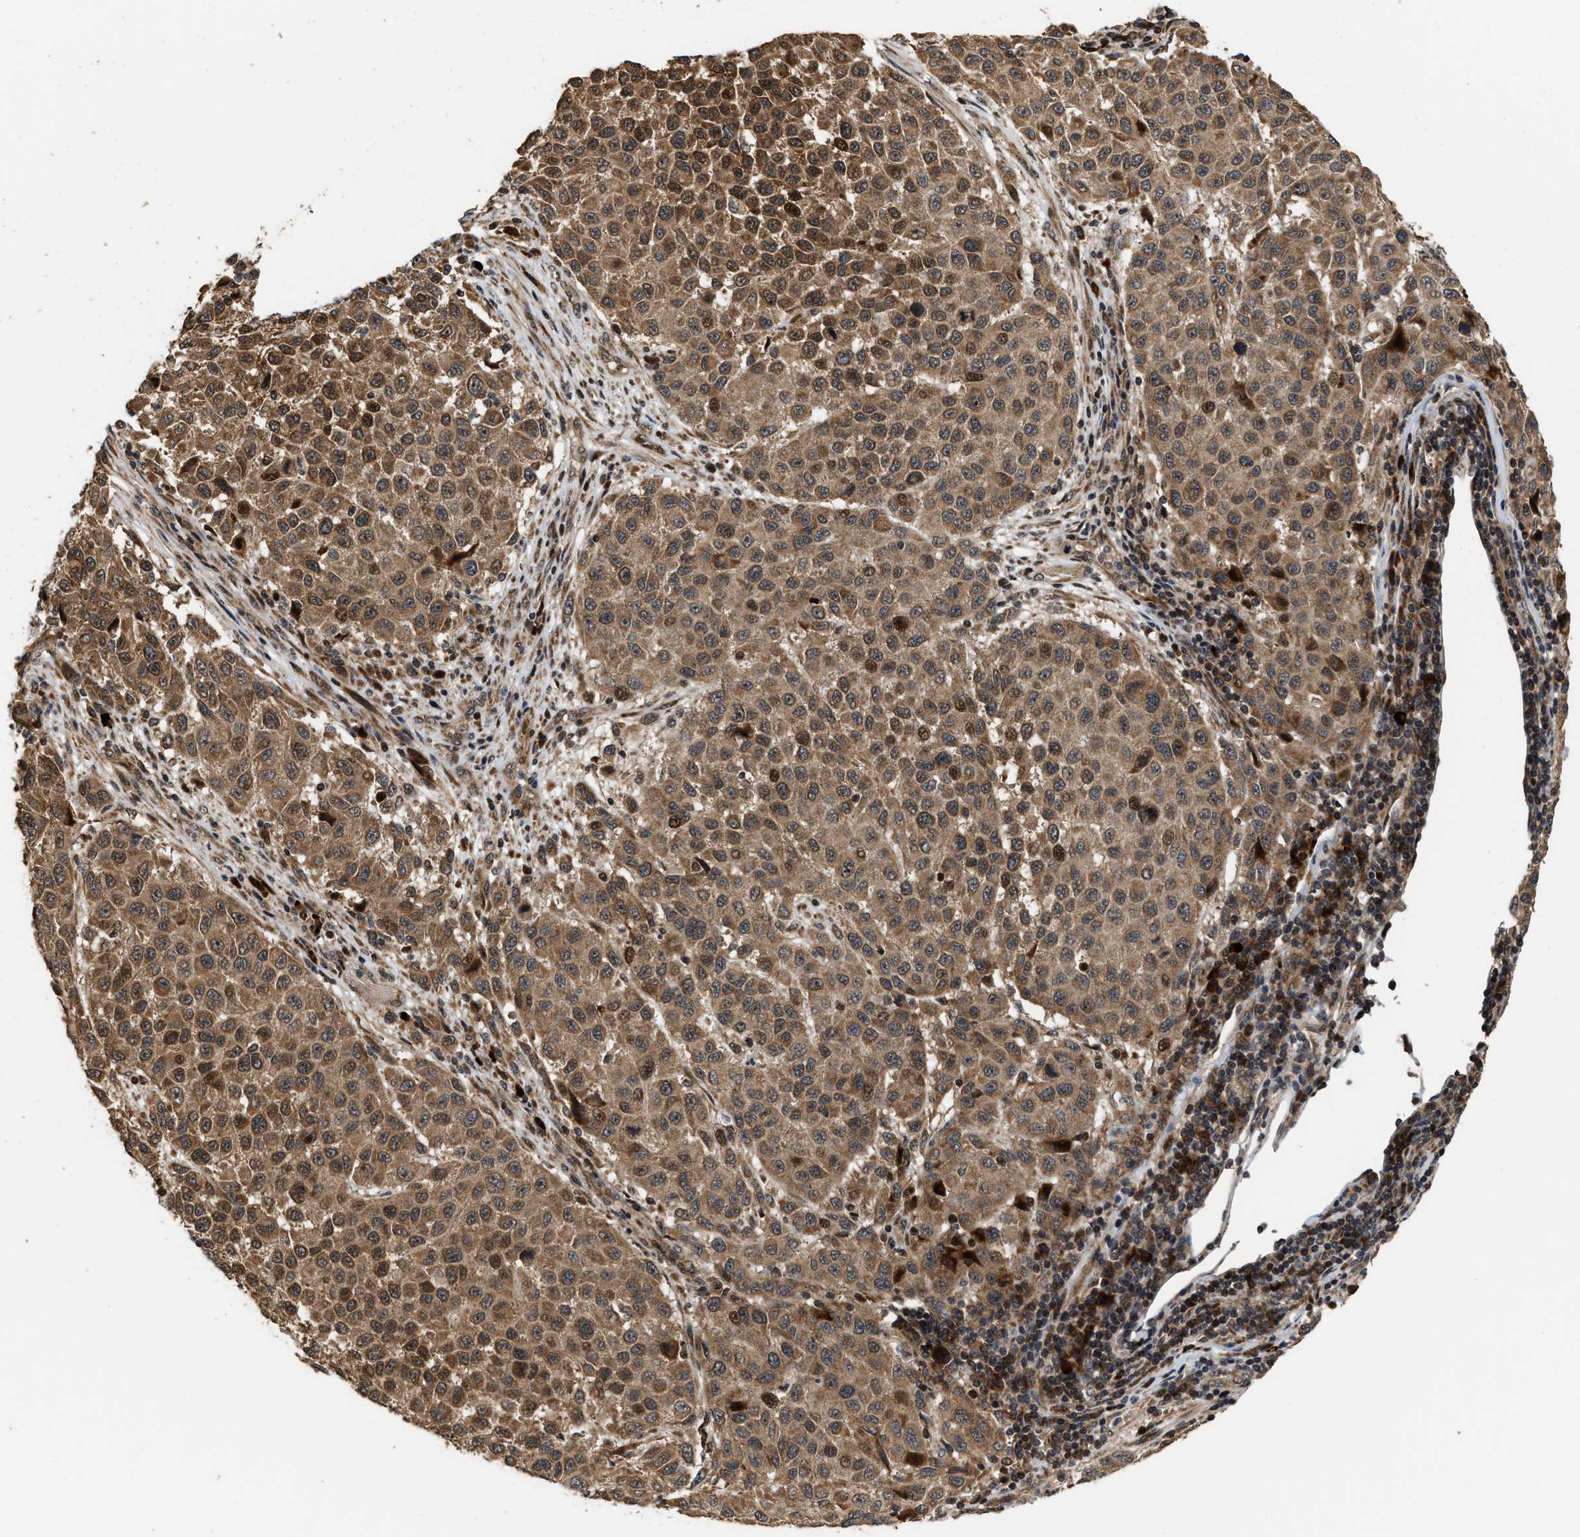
{"staining": {"intensity": "moderate", "quantity": ">75%", "location": "cytoplasmic/membranous,nuclear"}, "tissue": "melanoma", "cell_type": "Tumor cells", "image_type": "cancer", "snomed": [{"axis": "morphology", "description": "Malignant melanoma, Metastatic site"}, {"axis": "topography", "description": "Lymph node"}], "caption": "Immunohistochemistry of human malignant melanoma (metastatic site) shows medium levels of moderate cytoplasmic/membranous and nuclear staining in approximately >75% of tumor cells. The staining was performed using DAB, with brown indicating positive protein expression. Nuclei are stained blue with hematoxylin.", "gene": "ELP2", "patient": {"sex": "male", "age": 61}}